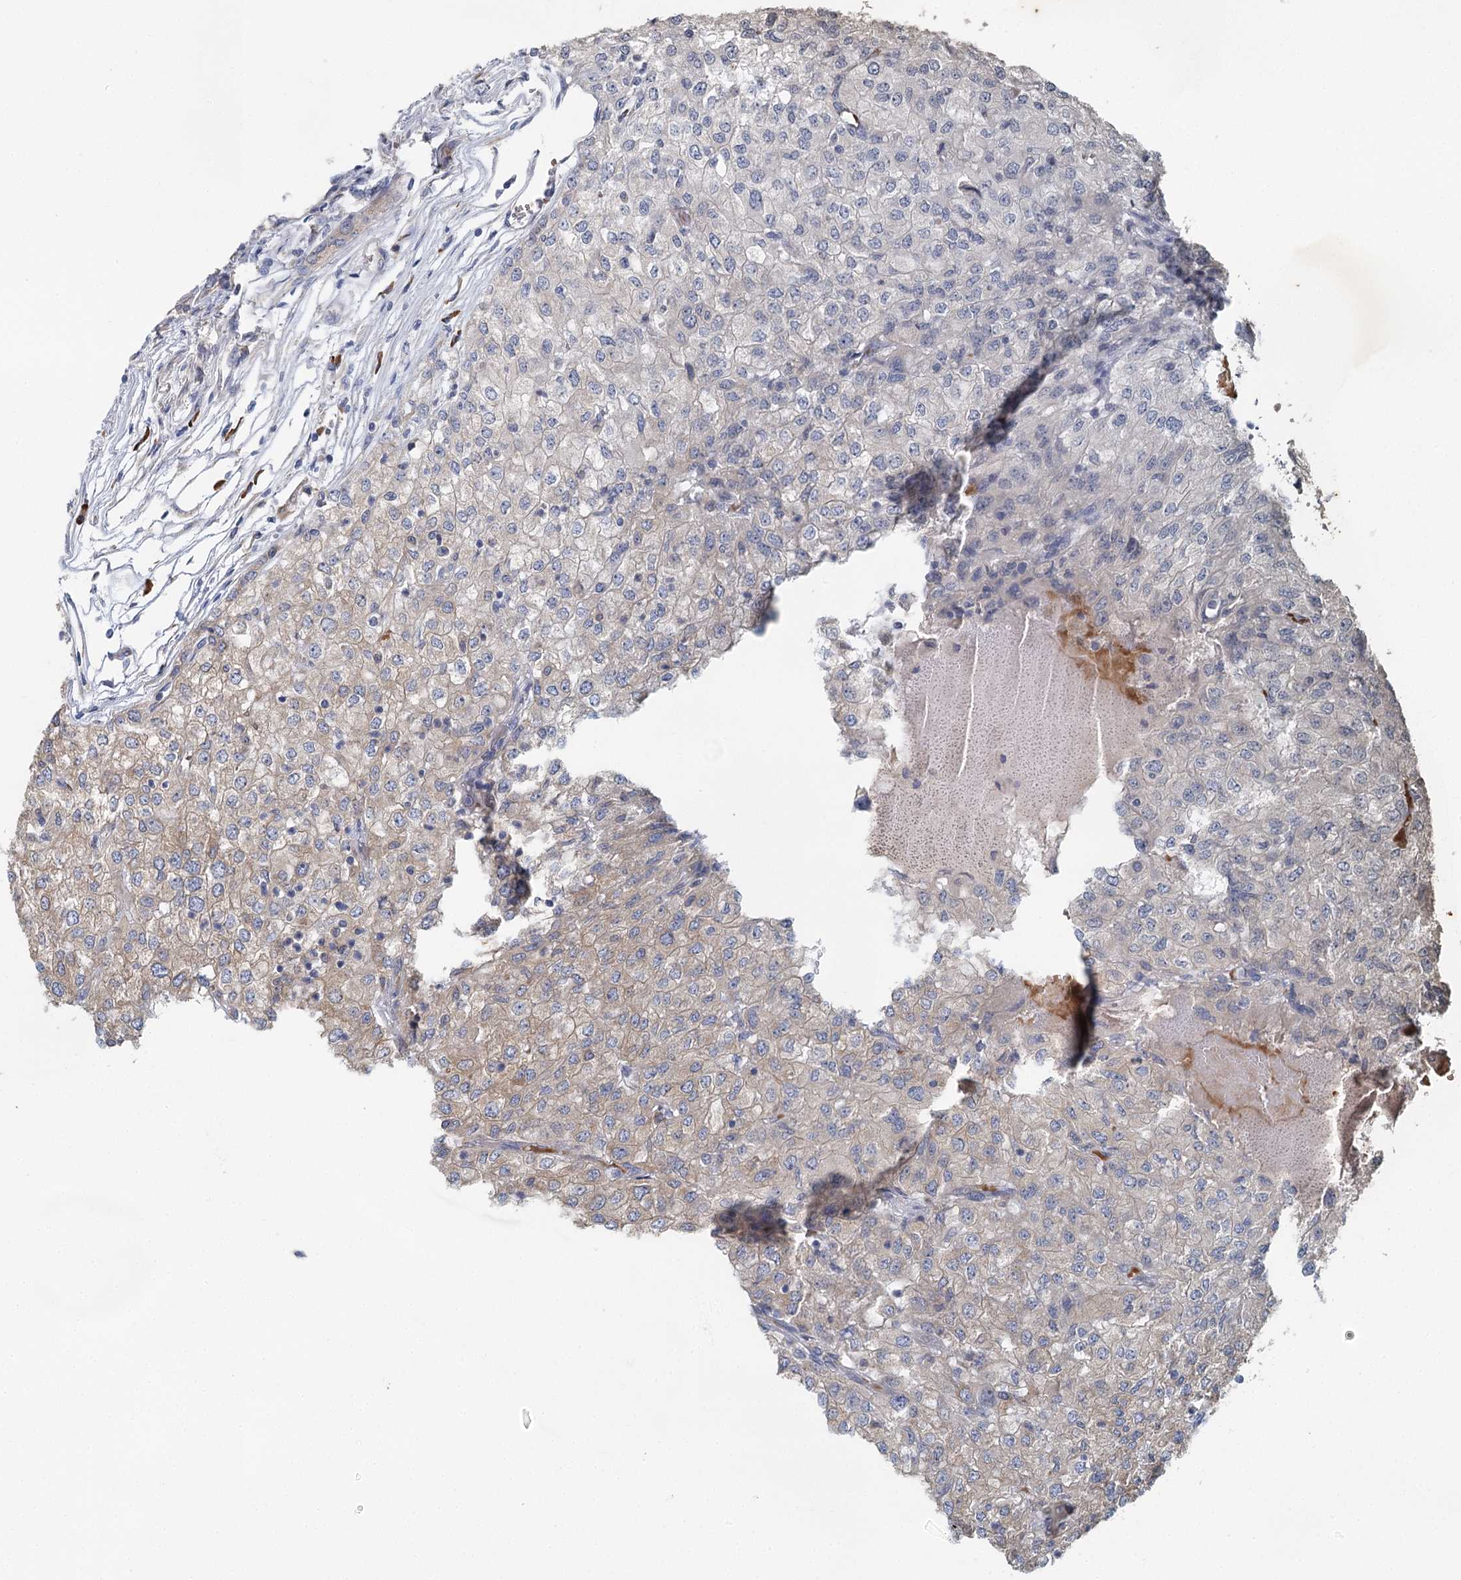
{"staining": {"intensity": "negative", "quantity": "none", "location": "none"}, "tissue": "renal cancer", "cell_type": "Tumor cells", "image_type": "cancer", "snomed": [{"axis": "morphology", "description": "Adenocarcinoma, NOS"}, {"axis": "topography", "description": "Kidney"}], "caption": "High power microscopy micrograph of an IHC image of renal cancer (adenocarcinoma), revealing no significant staining in tumor cells. The staining is performed using DAB (3,3'-diaminobenzidine) brown chromogen with nuclei counter-stained in using hematoxylin.", "gene": "ANKRD16", "patient": {"sex": "female", "age": 54}}